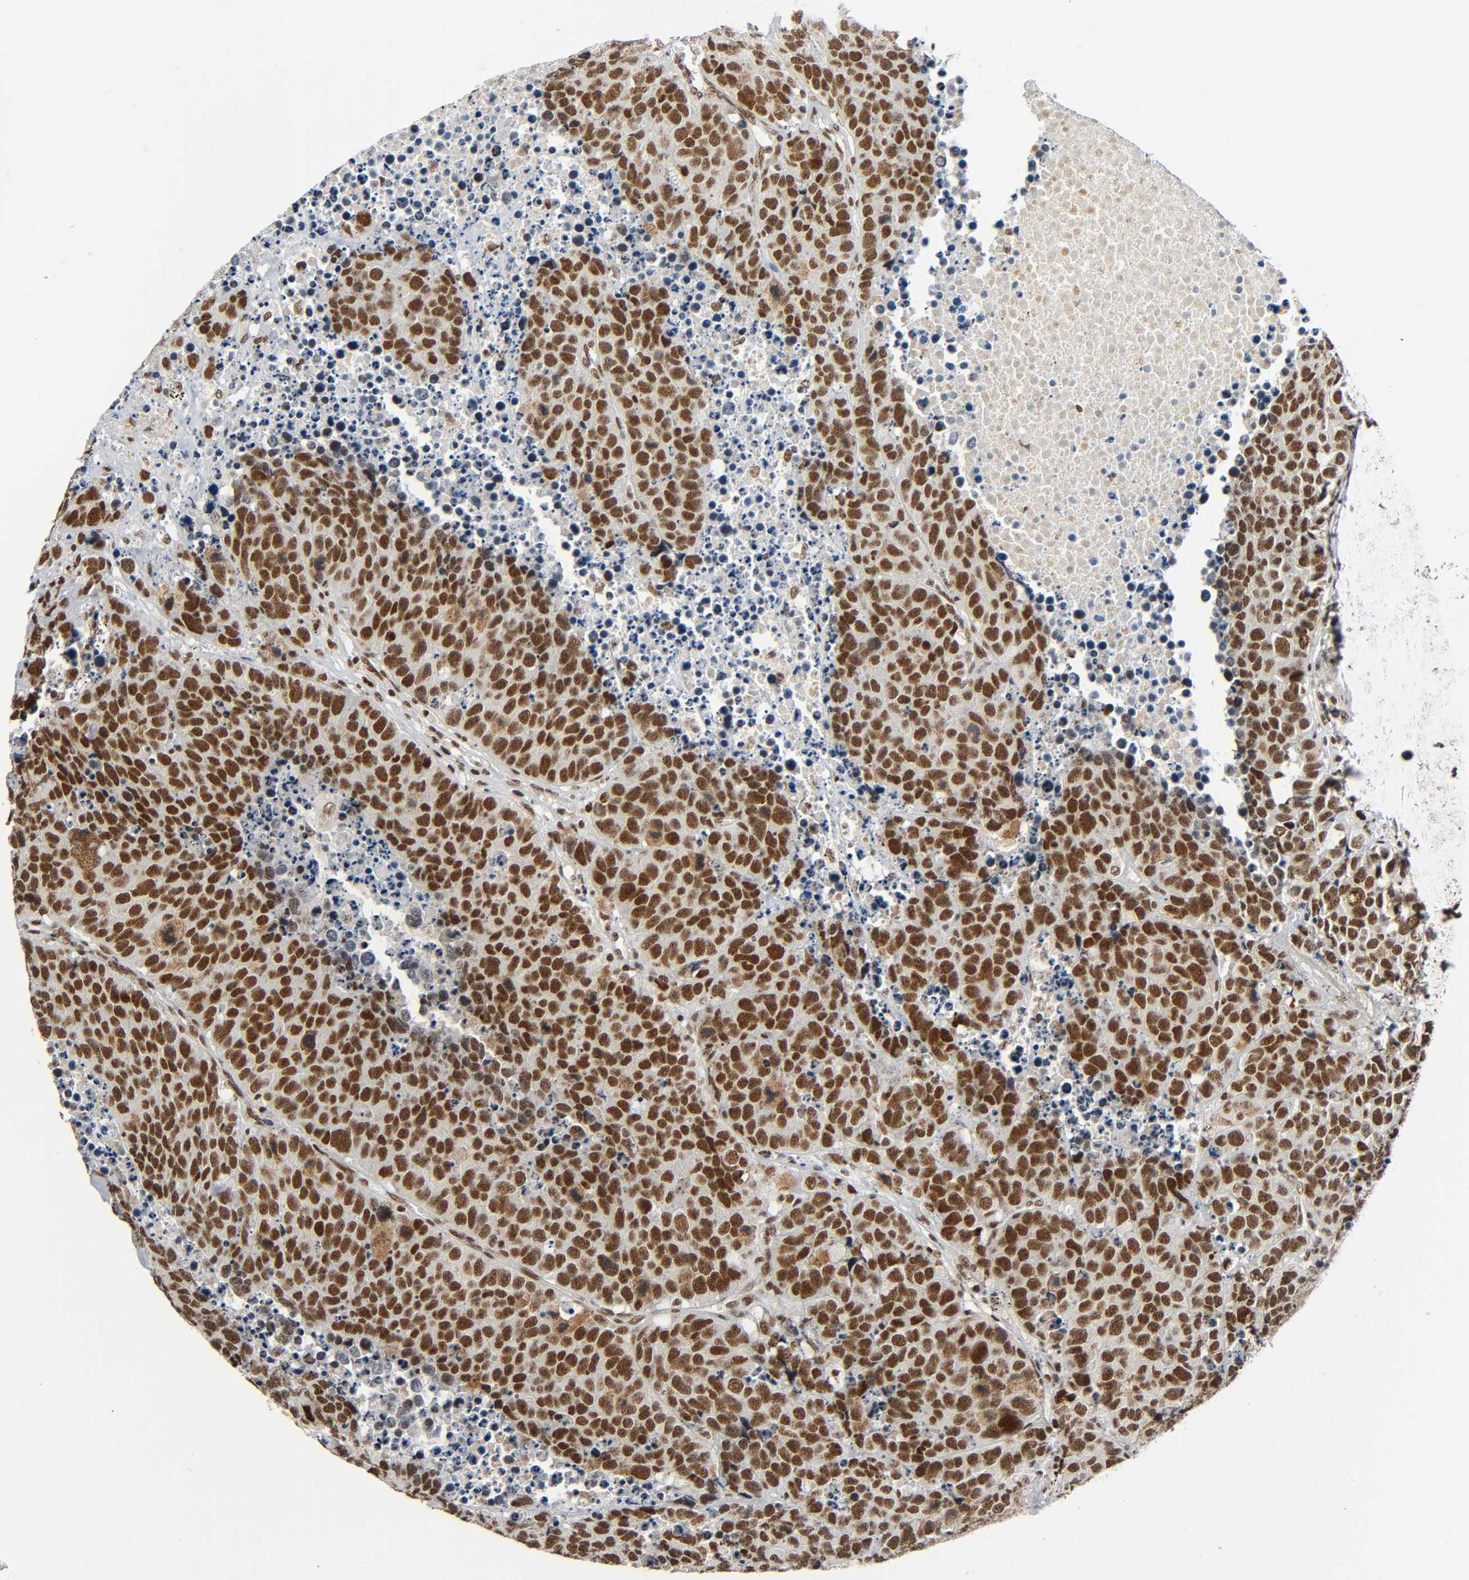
{"staining": {"intensity": "strong", "quantity": ">75%", "location": "nuclear"}, "tissue": "carcinoid", "cell_type": "Tumor cells", "image_type": "cancer", "snomed": [{"axis": "morphology", "description": "Carcinoid, malignant, NOS"}, {"axis": "topography", "description": "Lung"}], "caption": "A histopathology image of carcinoid (malignant) stained for a protein reveals strong nuclear brown staining in tumor cells.", "gene": "CDK9", "patient": {"sex": "male", "age": 60}}